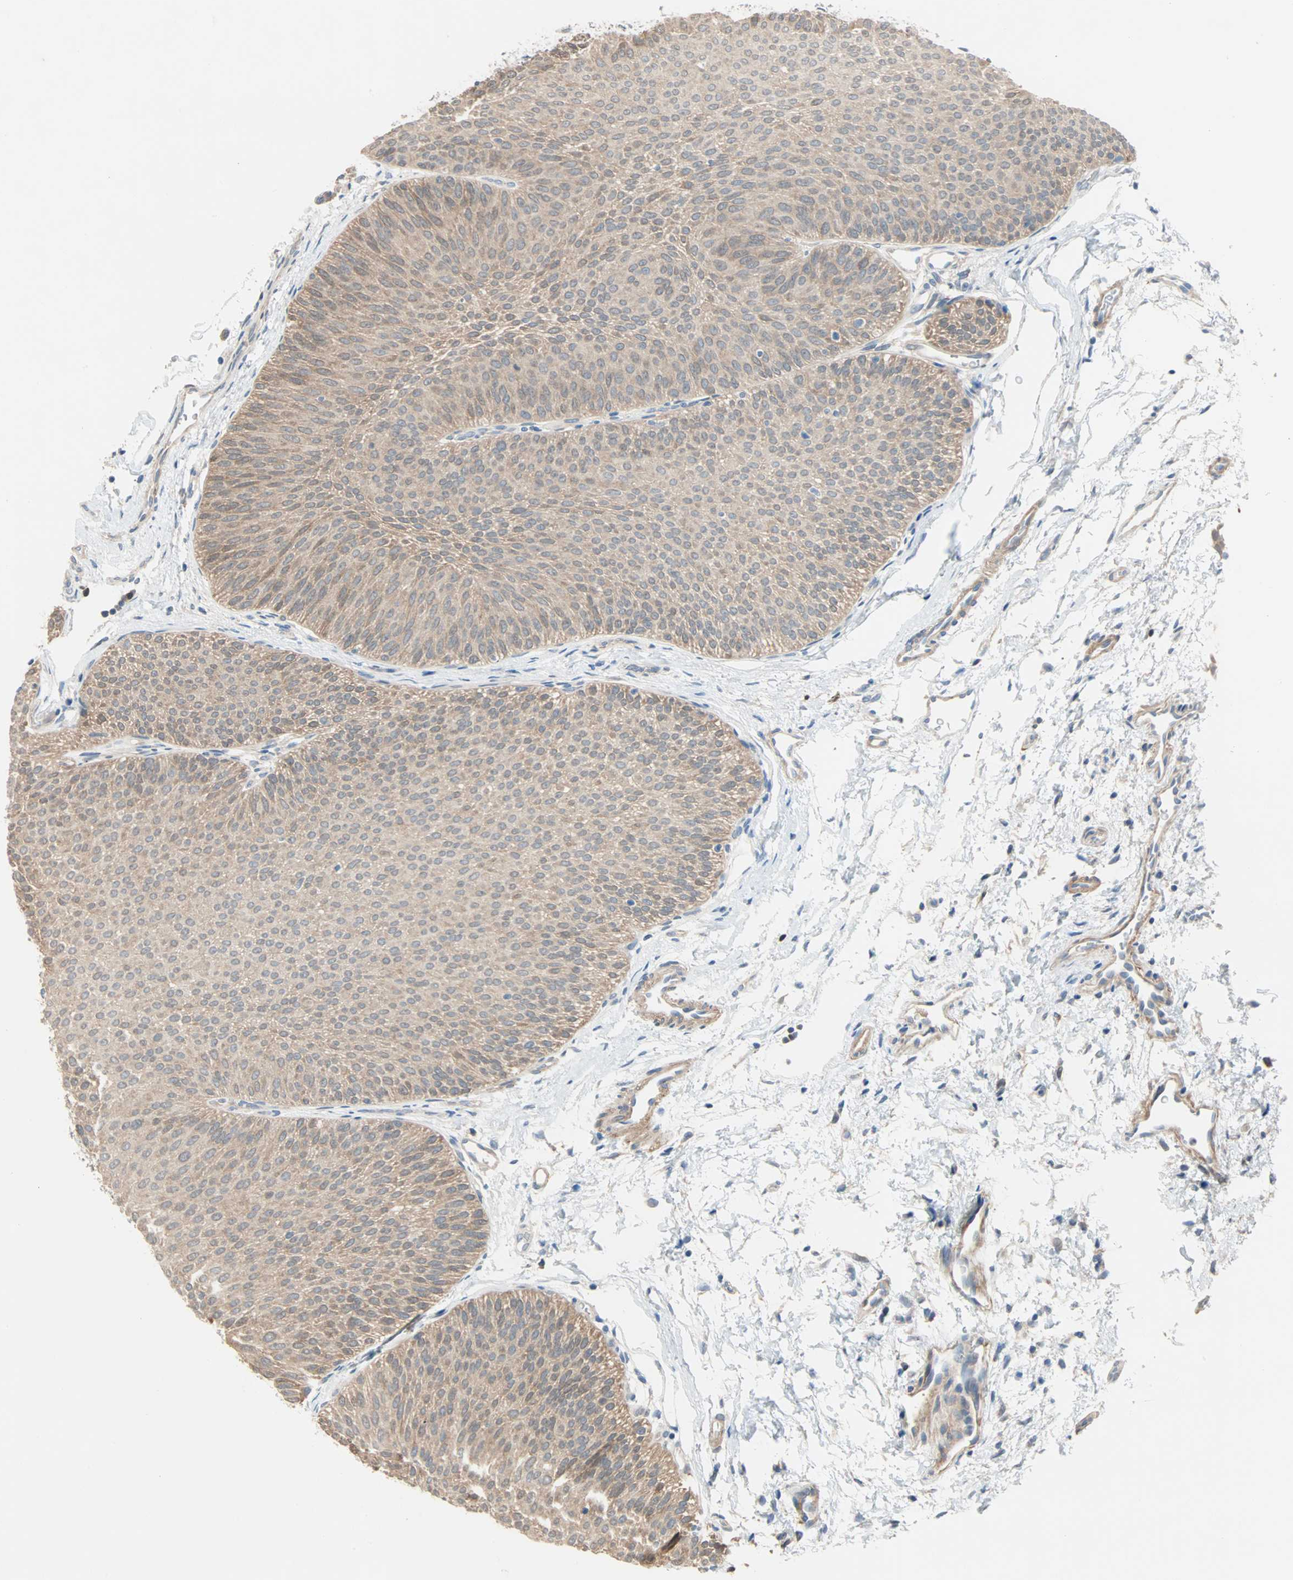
{"staining": {"intensity": "weak", "quantity": ">75%", "location": "cytoplasmic/membranous"}, "tissue": "urothelial cancer", "cell_type": "Tumor cells", "image_type": "cancer", "snomed": [{"axis": "morphology", "description": "Urothelial carcinoma, Low grade"}, {"axis": "topography", "description": "Urinary bladder"}], "caption": "There is low levels of weak cytoplasmic/membranous expression in tumor cells of urothelial carcinoma (low-grade), as demonstrated by immunohistochemical staining (brown color).", "gene": "TNFRSF12A", "patient": {"sex": "female", "age": 60}}